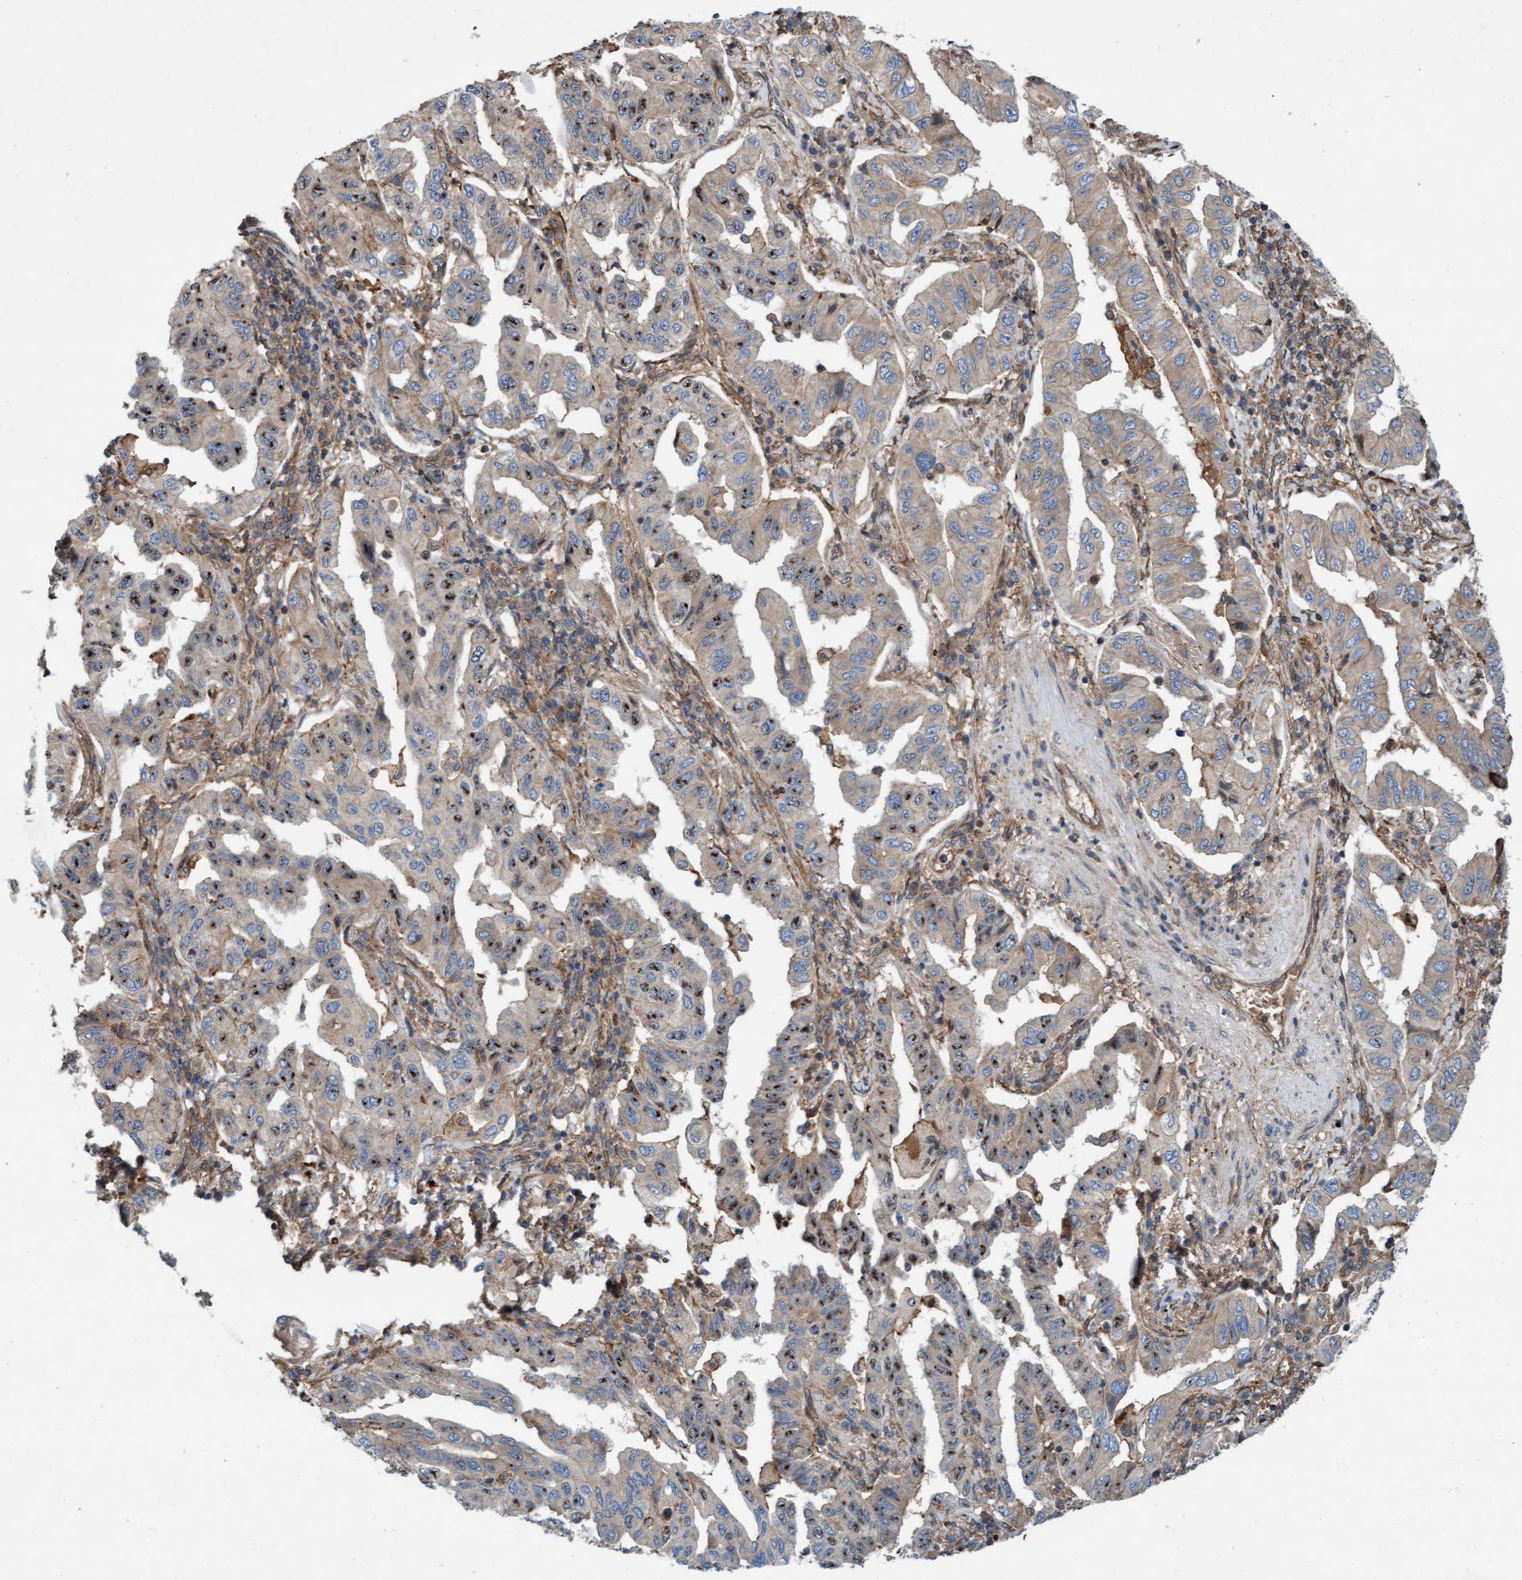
{"staining": {"intensity": "moderate", "quantity": "25%-75%", "location": "cytoplasmic/membranous,nuclear"}, "tissue": "lung cancer", "cell_type": "Tumor cells", "image_type": "cancer", "snomed": [{"axis": "morphology", "description": "Adenocarcinoma, NOS"}, {"axis": "topography", "description": "Lung"}], "caption": "This micrograph reveals immunohistochemistry (IHC) staining of lung cancer, with medium moderate cytoplasmic/membranous and nuclear expression in about 25%-75% of tumor cells.", "gene": "ERAL1", "patient": {"sex": "female", "age": 65}}